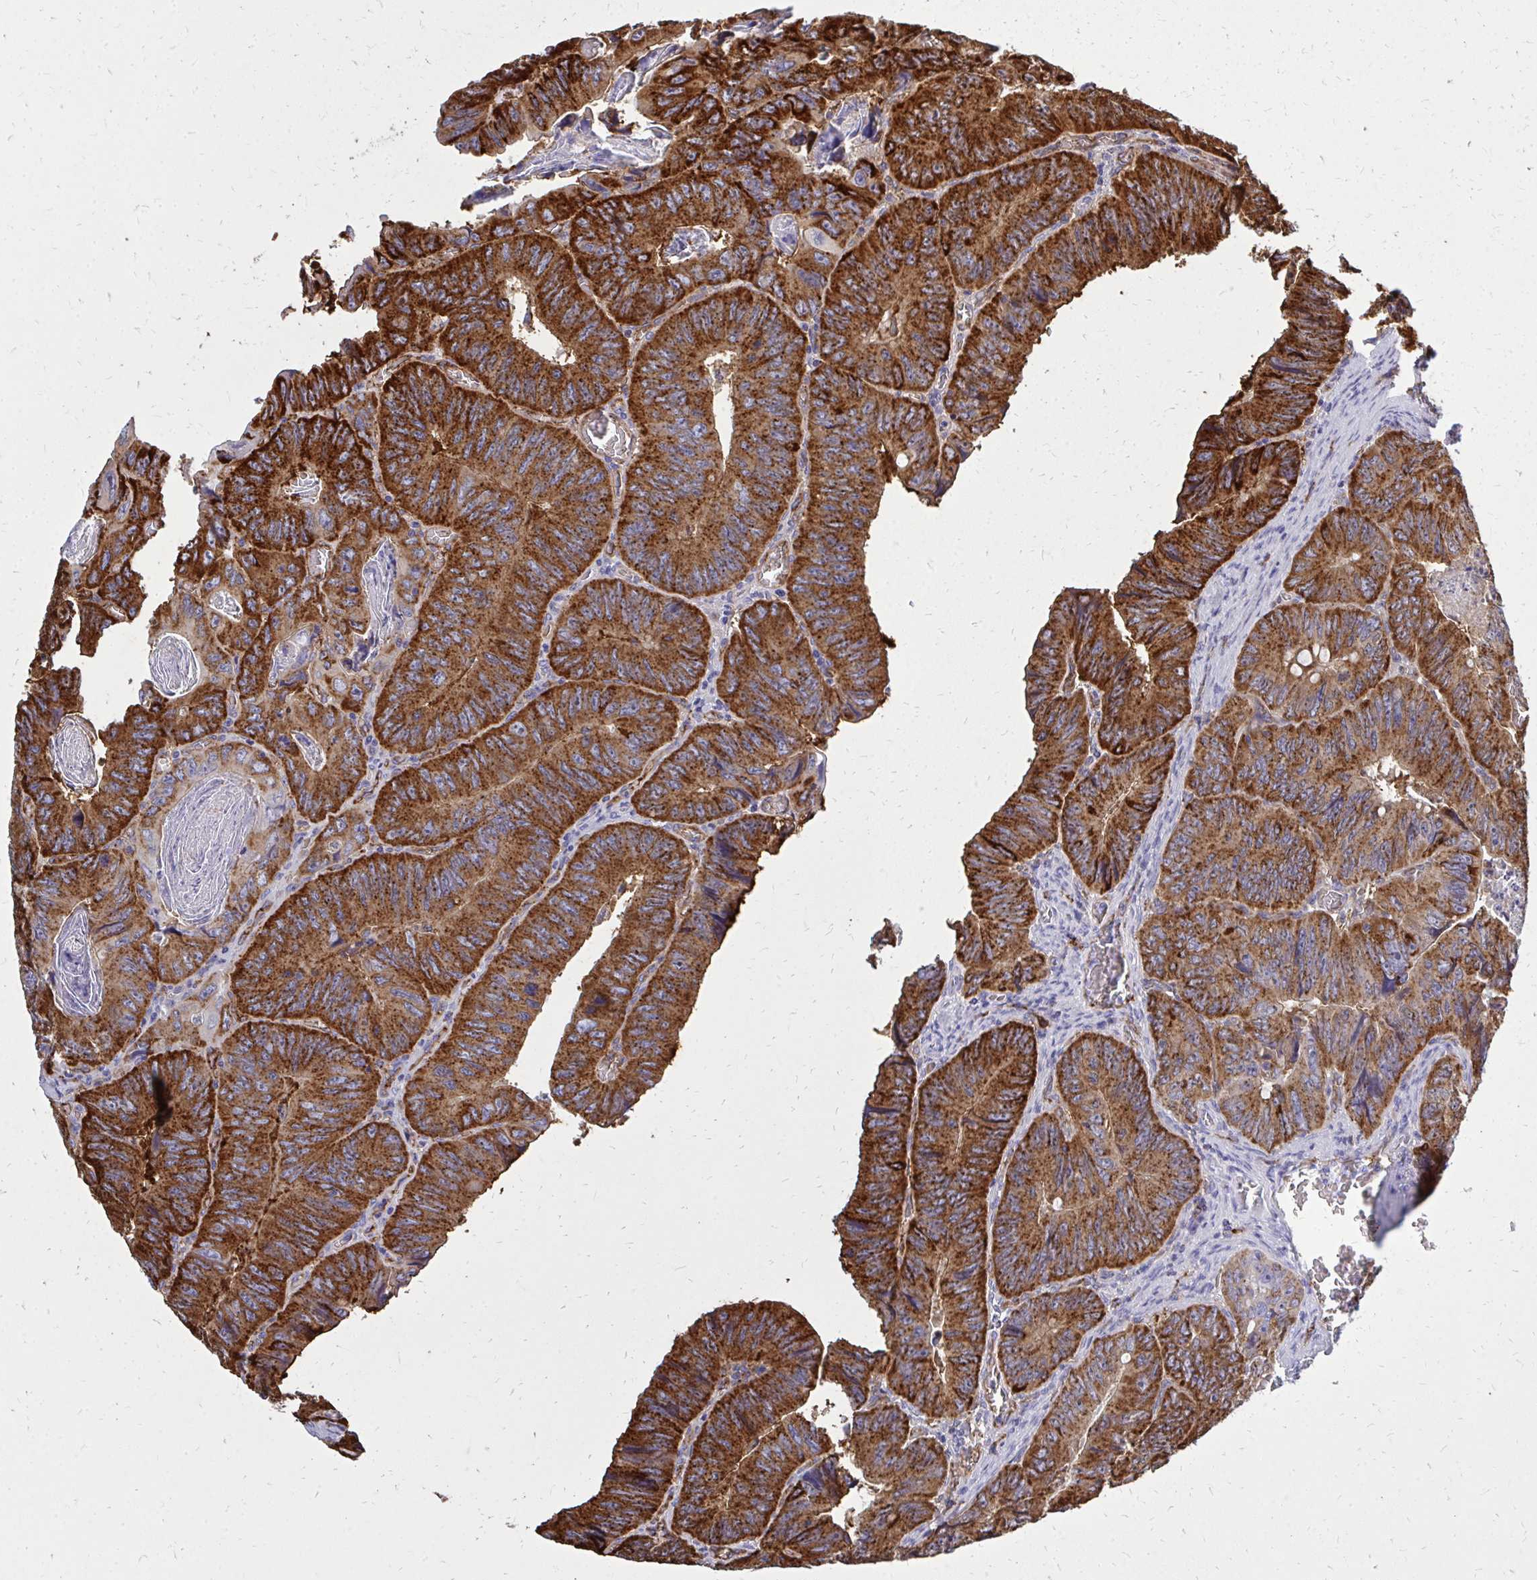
{"staining": {"intensity": "strong", "quantity": ">75%", "location": "cytoplasmic/membranous"}, "tissue": "colorectal cancer", "cell_type": "Tumor cells", "image_type": "cancer", "snomed": [{"axis": "morphology", "description": "Adenocarcinoma, NOS"}, {"axis": "topography", "description": "Colon"}], "caption": "This micrograph demonstrates immunohistochemistry (IHC) staining of human colorectal cancer, with high strong cytoplasmic/membranous expression in about >75% of tumor cells.", "gene": "MARCKSL1", "patient": {"sex": "female", "age": 84}}